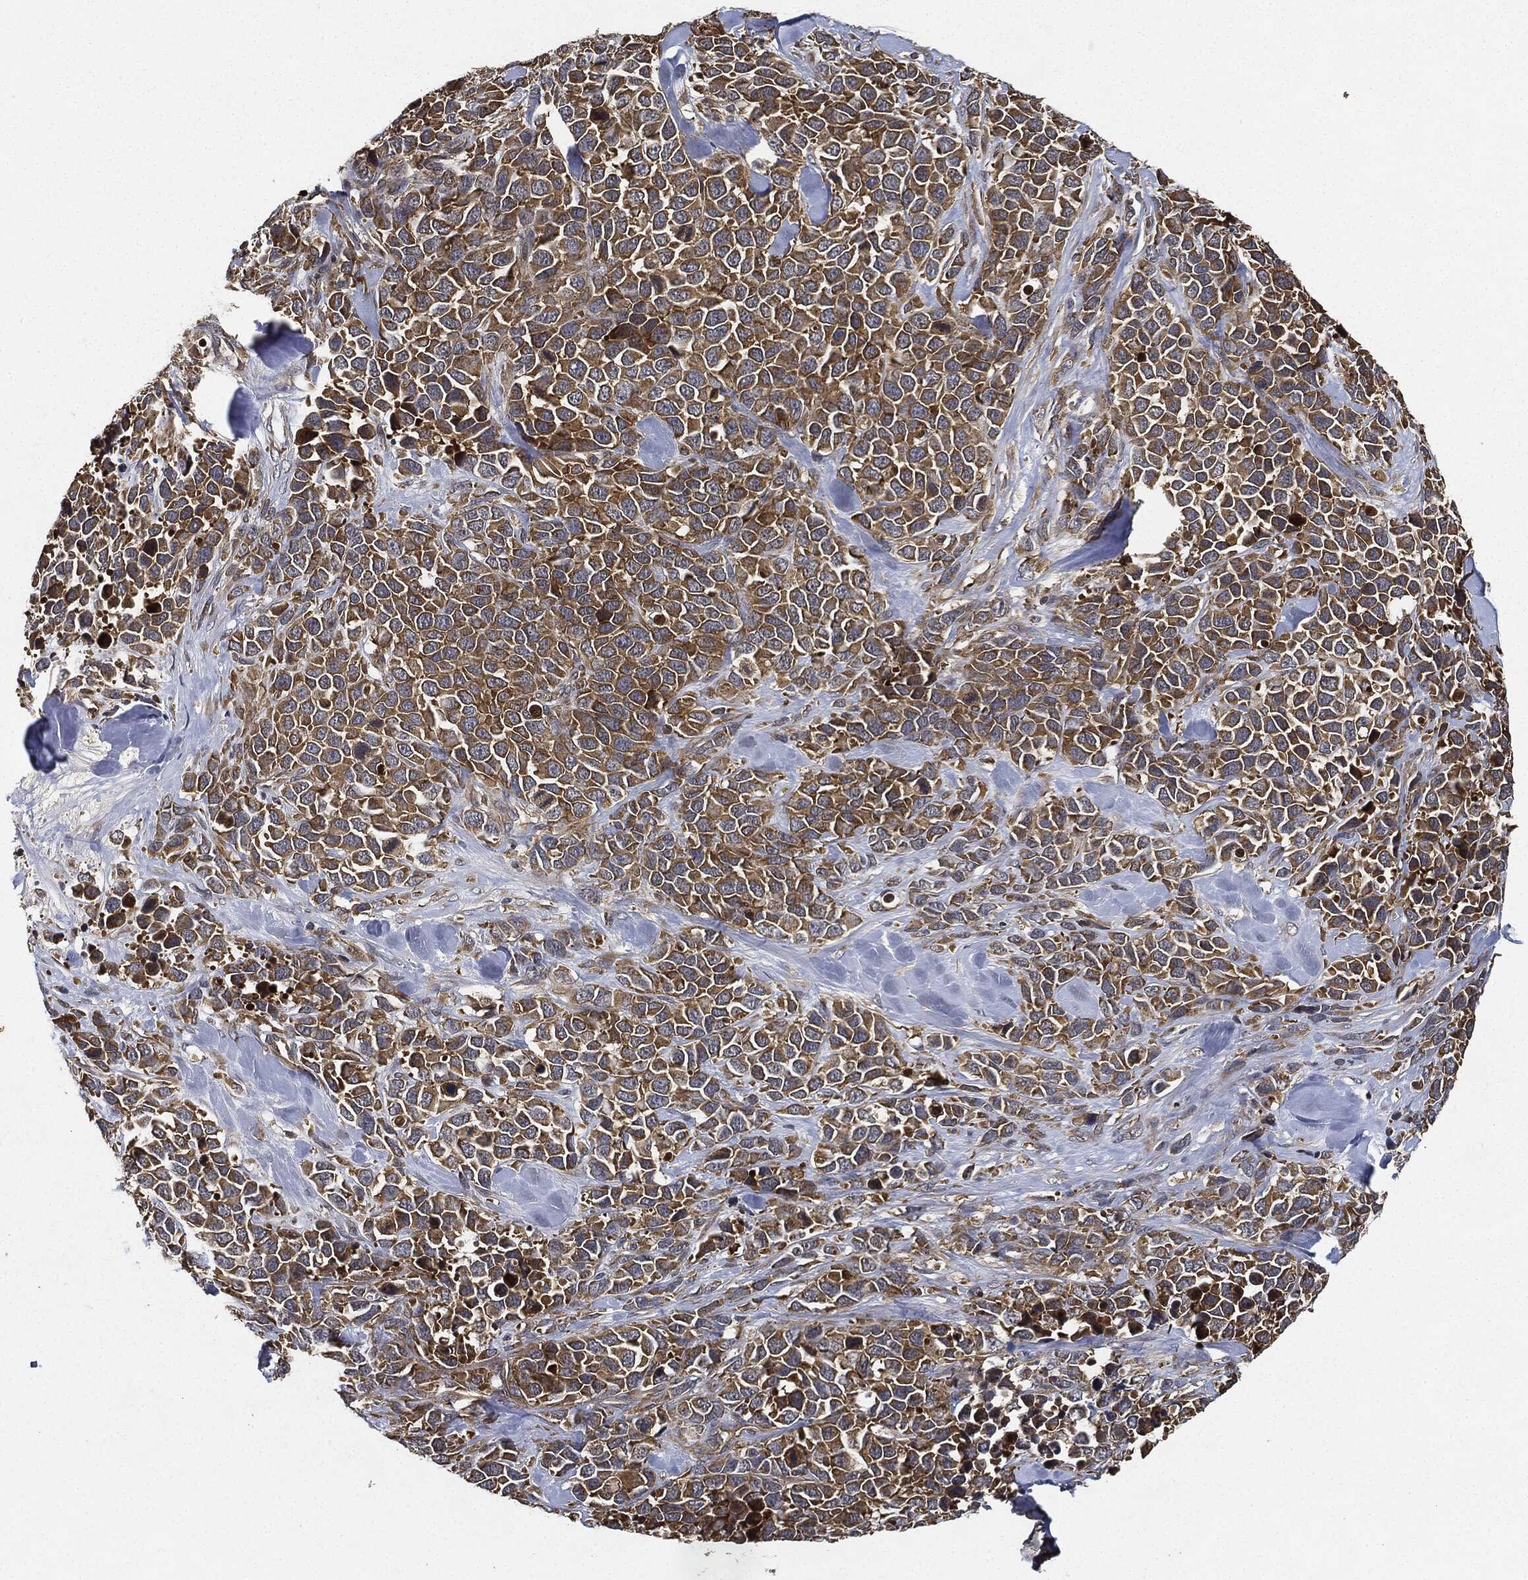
{"staining": {"intensity": "moderate", "quantity": ">75%", "location": "cytoplasmic/membranous"}, "tissue": "melanoma", "cell_type": "Tumor cells", "image_type": "cancer", "snomed": [{"axis": "morphology", "description": "Malignant melanoma, Metastatic site"}, {"axis": "topography", "description": "Skin"}], "caption": "Protein expression analysis of human malignant melanoma (metastatic site) reveals moderate cytoplasmic/membranous staining in approximately >75% of tumor cells. The staining was performed using DAB, with brown indicating positive protein expression. Nuclei are stained blue with hematoxylin.", "gene": "MLST8", "patient": {"sex": "male", "age": 84}}